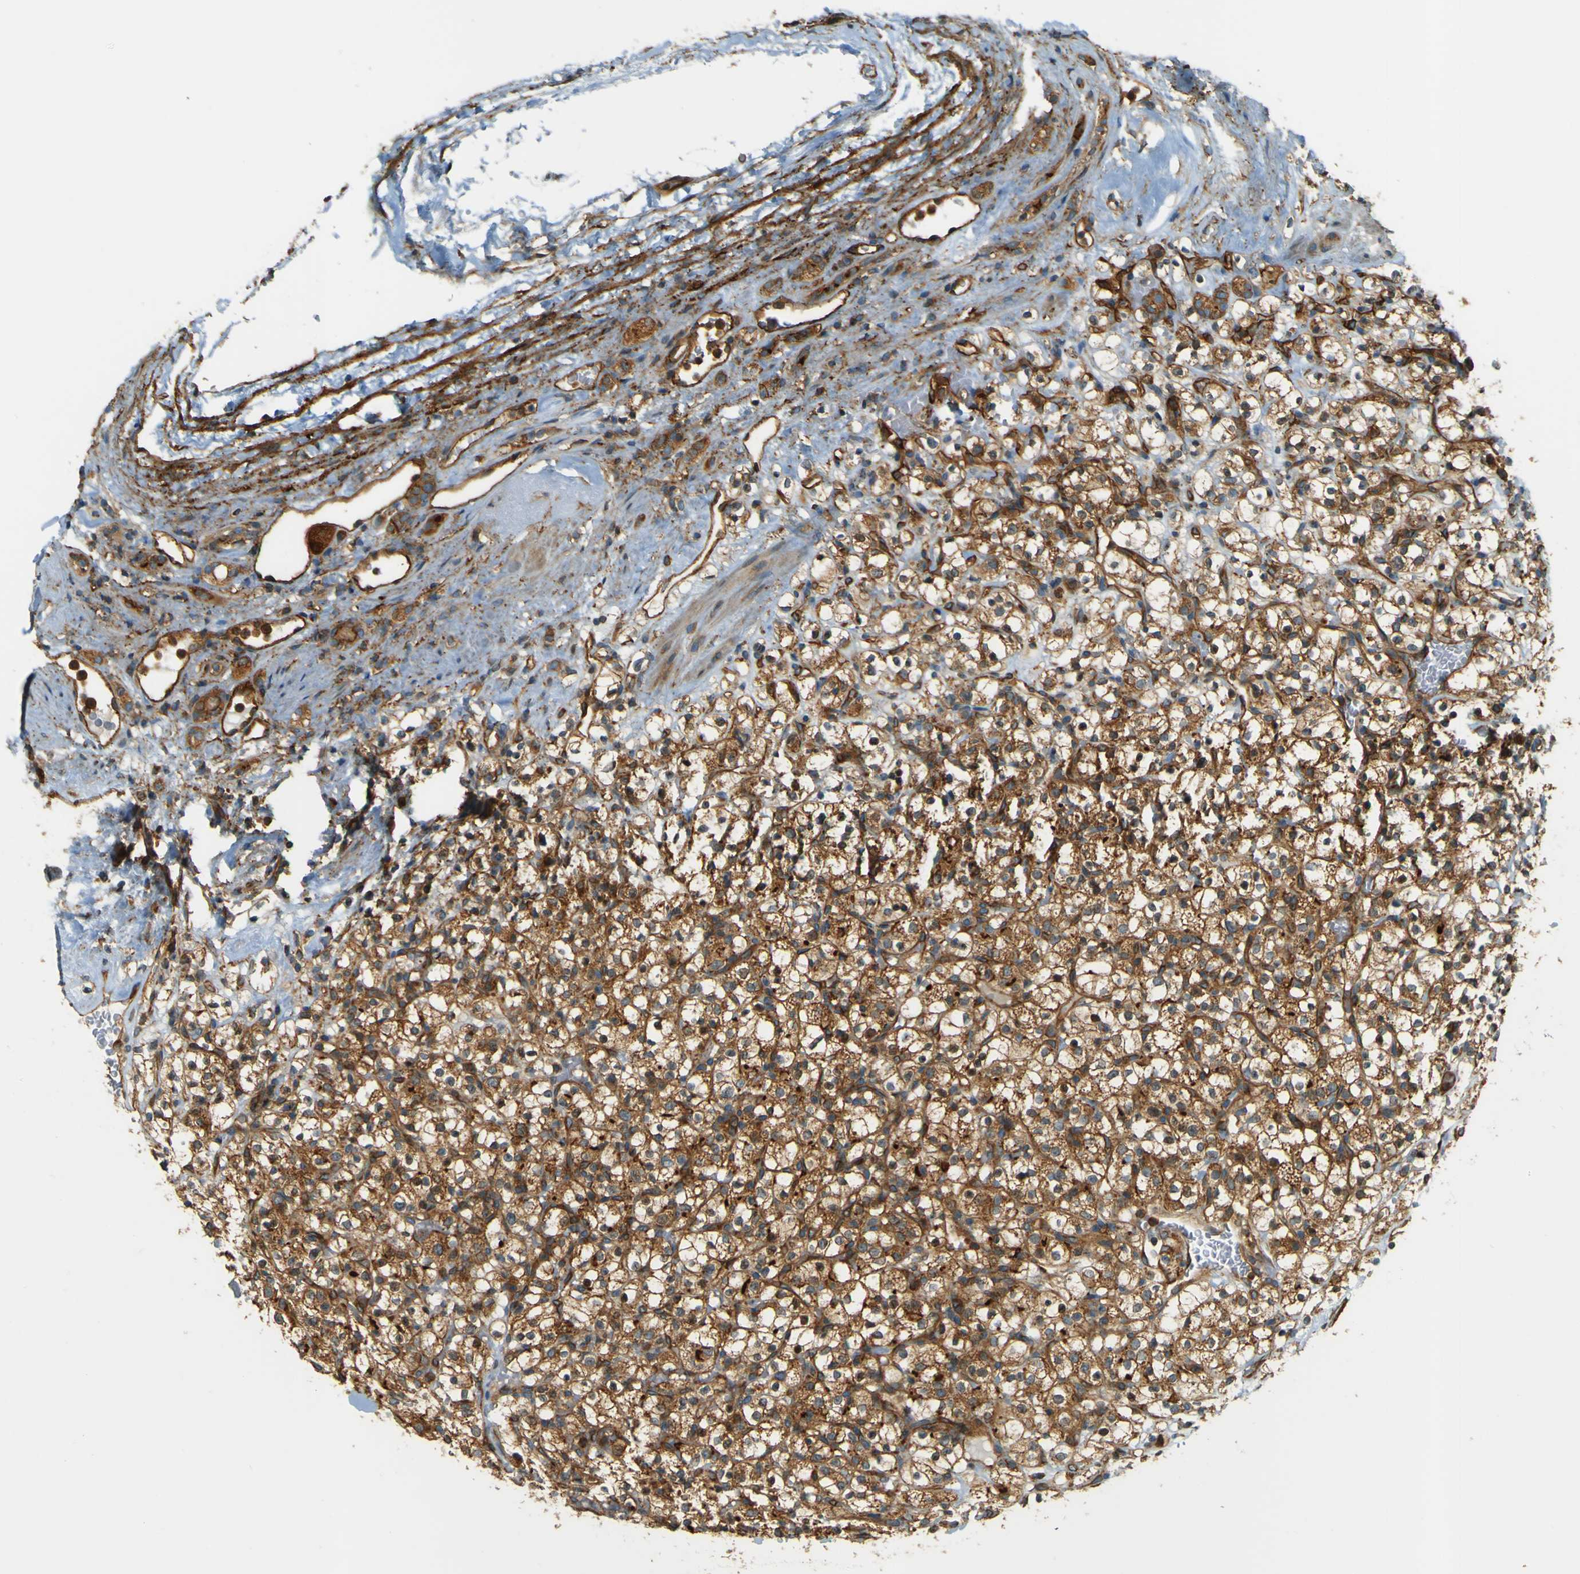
{"staining": {"intensity": "strong", "quantity": ">75%", "location": "cytoplasmic/membranous"}, "tissue": "renal cancer", "cell_type": "Tumor cells", "image_type": "cancer", "snomed": [{"axis": "morphology", "description": "Normal tissue, NOS"}, {"axis": "morphology", "description": "Adenocarcinoma, NOS"}, {"axis": "topography", "description": "Kidney"}], "caption": "Strong cytoplasmic/membranous protein staining is seen in about >75% of tumor cells in renal adenocarcinoma. Nuclei are stained in blue.", "gene": "DNAJC5", "patient": {"sex": "female", "age": 72}}